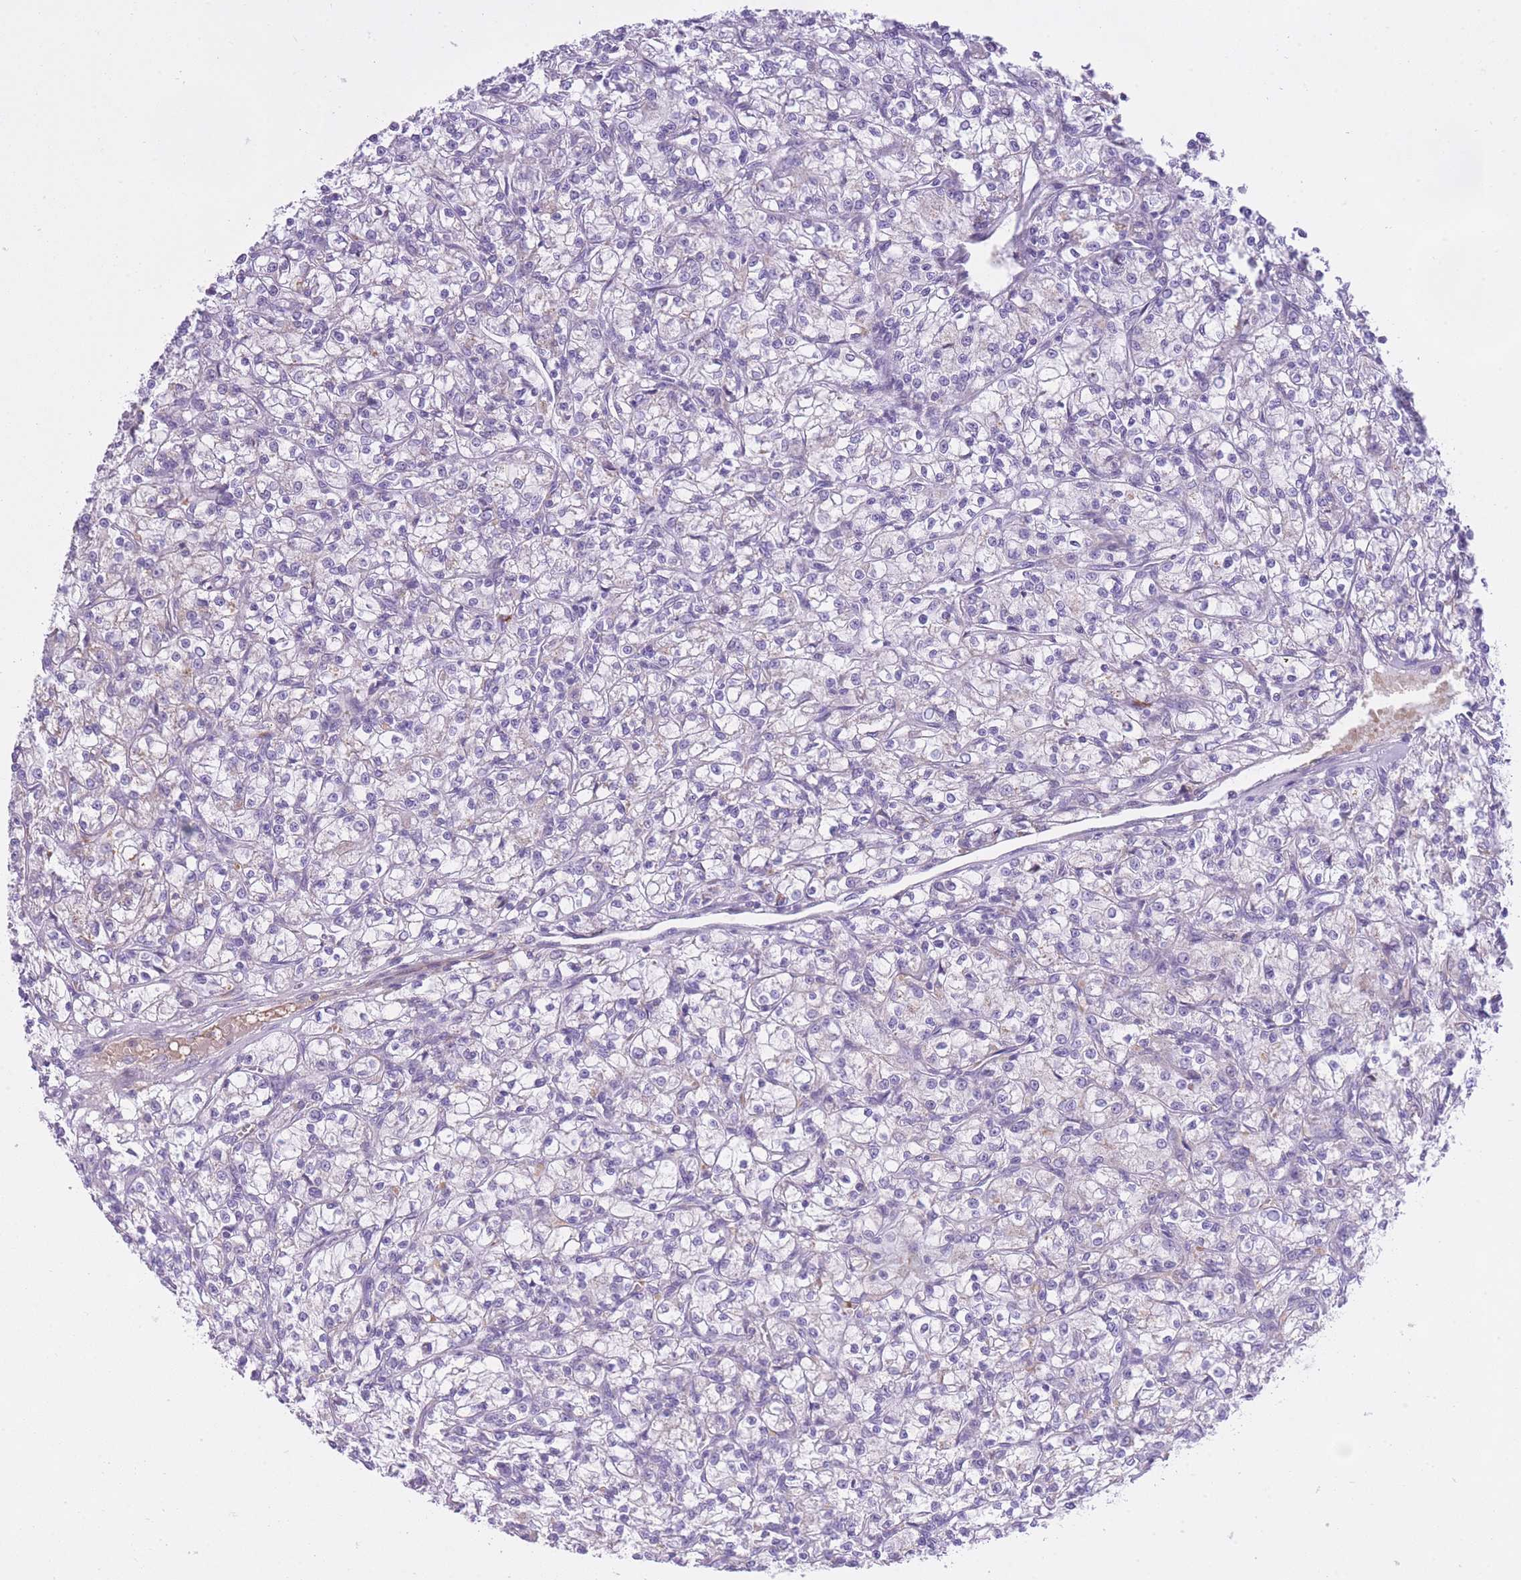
{"staining": {"intensity": "negative", "quantity": "none", "location": "none"}, "tissue": "renal cancer", "cell_type": "Tumor cells", "image_type": "cancer", "snomed": [{"axis": "morphology", "description": "Adenocarcinoma, NOS"}, {"axis": "topography", "description": "Kidney"}], "caption": "A high-resolution histopathology image shows immunohistochemistry staining of renal cancer (adenocarcinoma), which reveals no significant positivity in tumor cells. (Brightfield microscopy of DAB (3,3'-diaminobenzidine) immunohistochemistry at high magnification).", "gene": "MEIOSIN", "patient": {"sex": "female", "age": 59}}